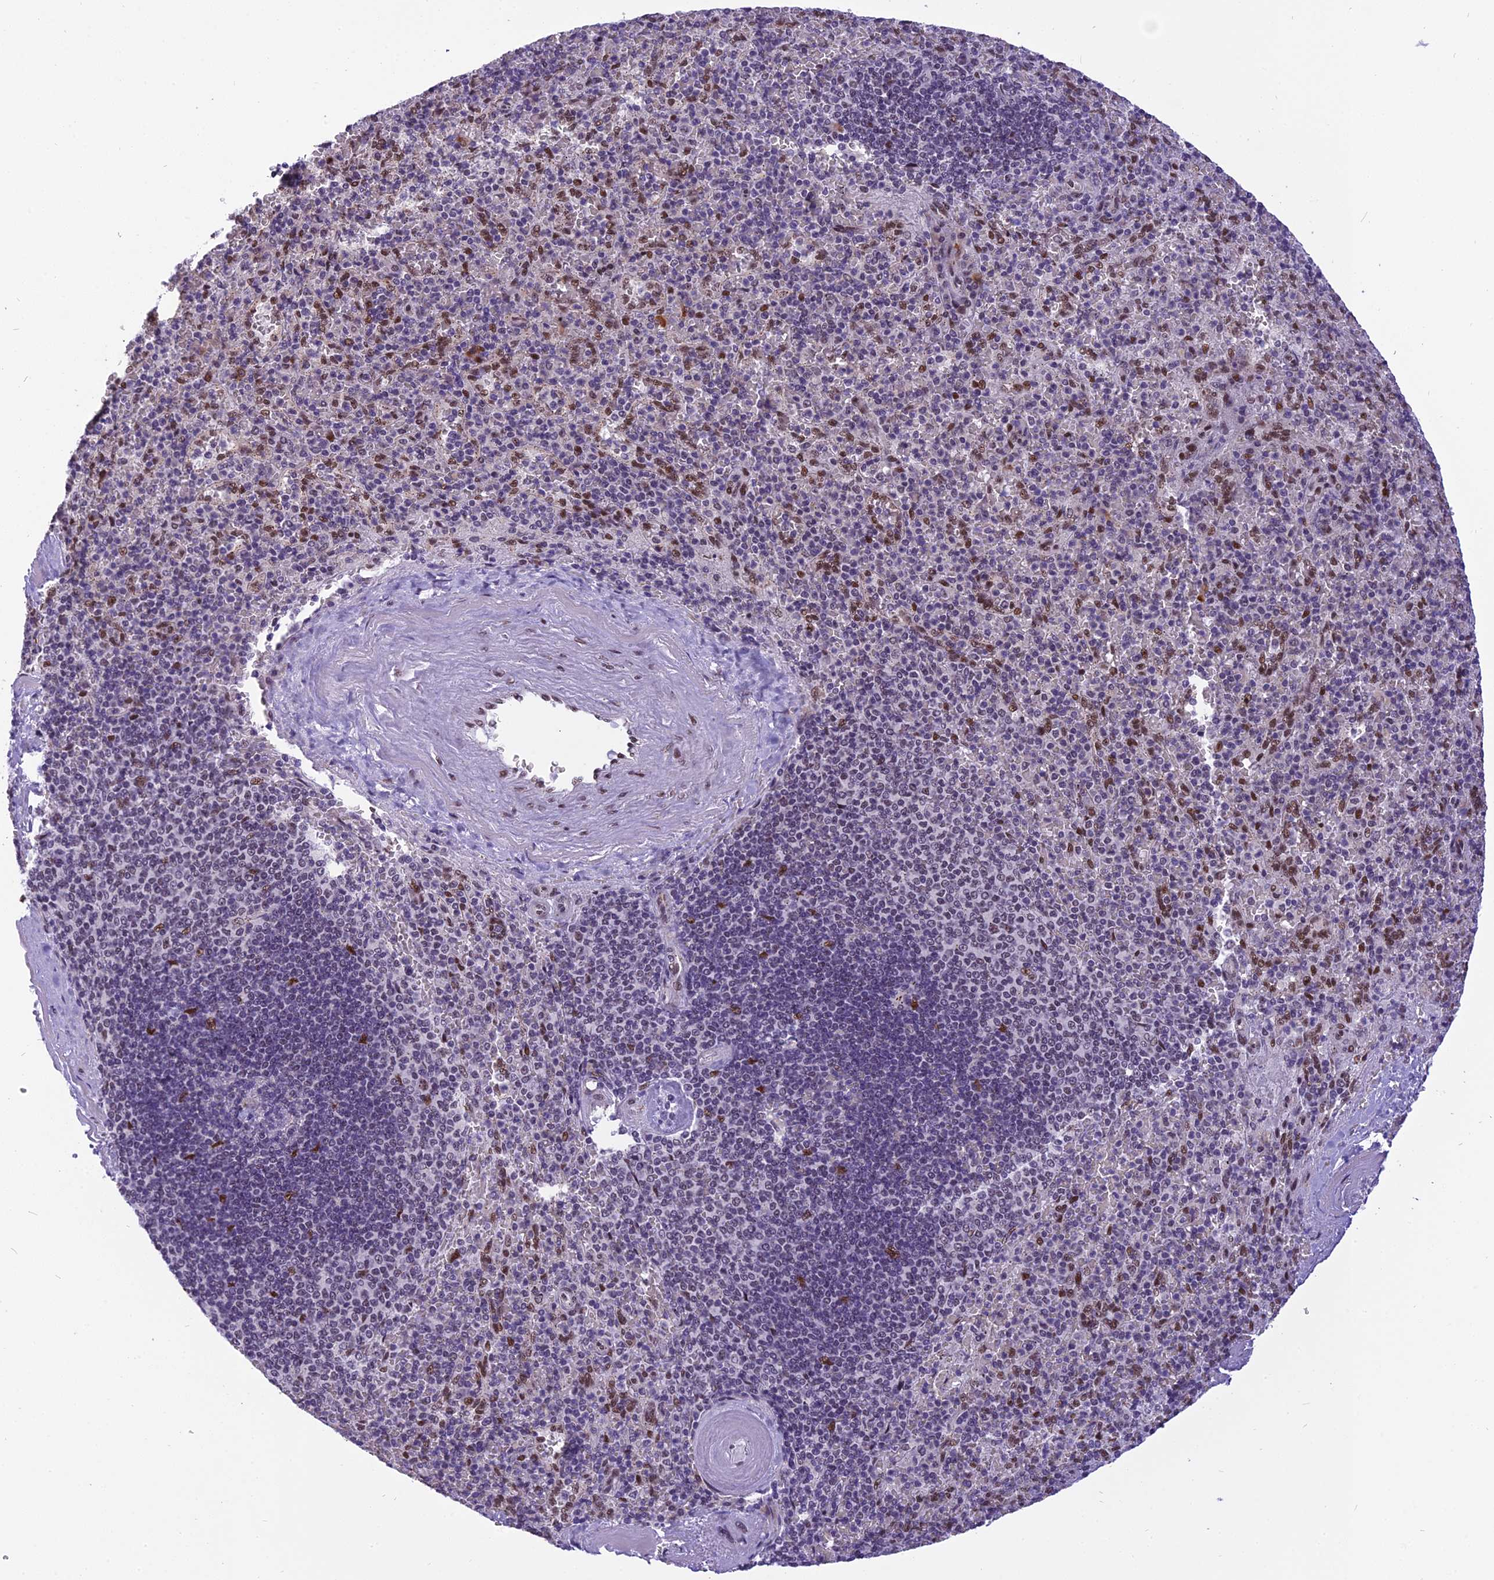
{"staining": {"intensity": "moderate", "quantity": "25%-75%", "location": "nuclear"}, "tissue": "spleen", "cell_type": "Cells in red pulp", "image_type": "normal", "snomed": [{"axis": "morphology", "description": "Normal tissue, NOS"}, {"axis": "topography", "description": "Spleen"}], "caption": "Benign spleen was stained to show a protein in brown. There is medium levels of moderate nuclear staining in approximately 25%-75% of cells in red pulp.", "gene": "IRF2BP1", "patient": {"sex": "male", "age": 82}}